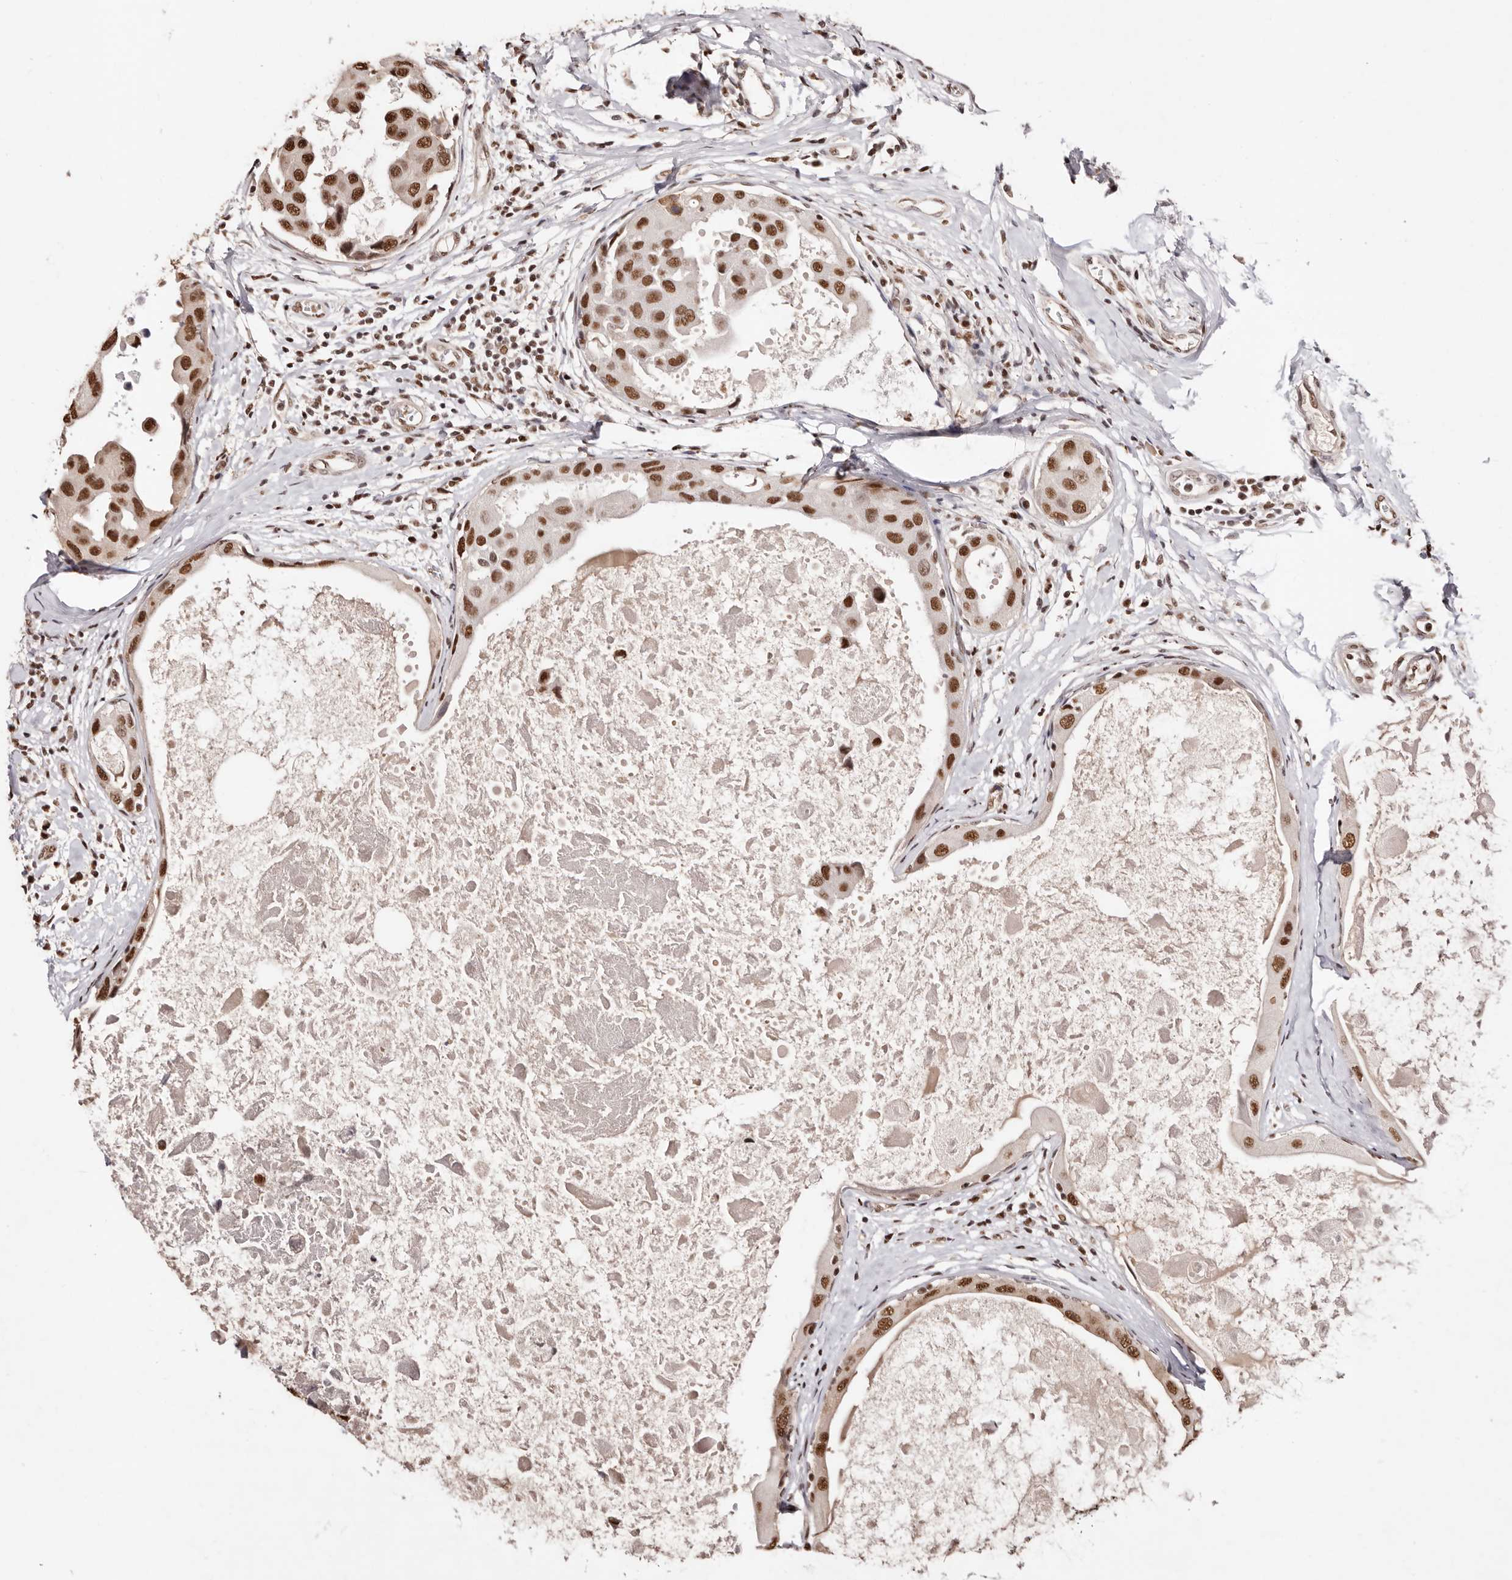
{"staining": {"intensity": "strong", "quantity": ">75%", "location": "nuclear"}, "tissue": "breast cancer", "cell_type": "Tumor cells", "image_type": "cancer", "snomed": [{"axis": "morphology", "description": "Duct carcinoma"}, {"axis": "topography", "description": "Breast"}], "caption": "Breast cancer (intraductal carcinoma) stained with a protein marker reveals strong staining in tumor cells.", "gene": "BICRAL", "patient": {"sex": "female", "age": 27}}